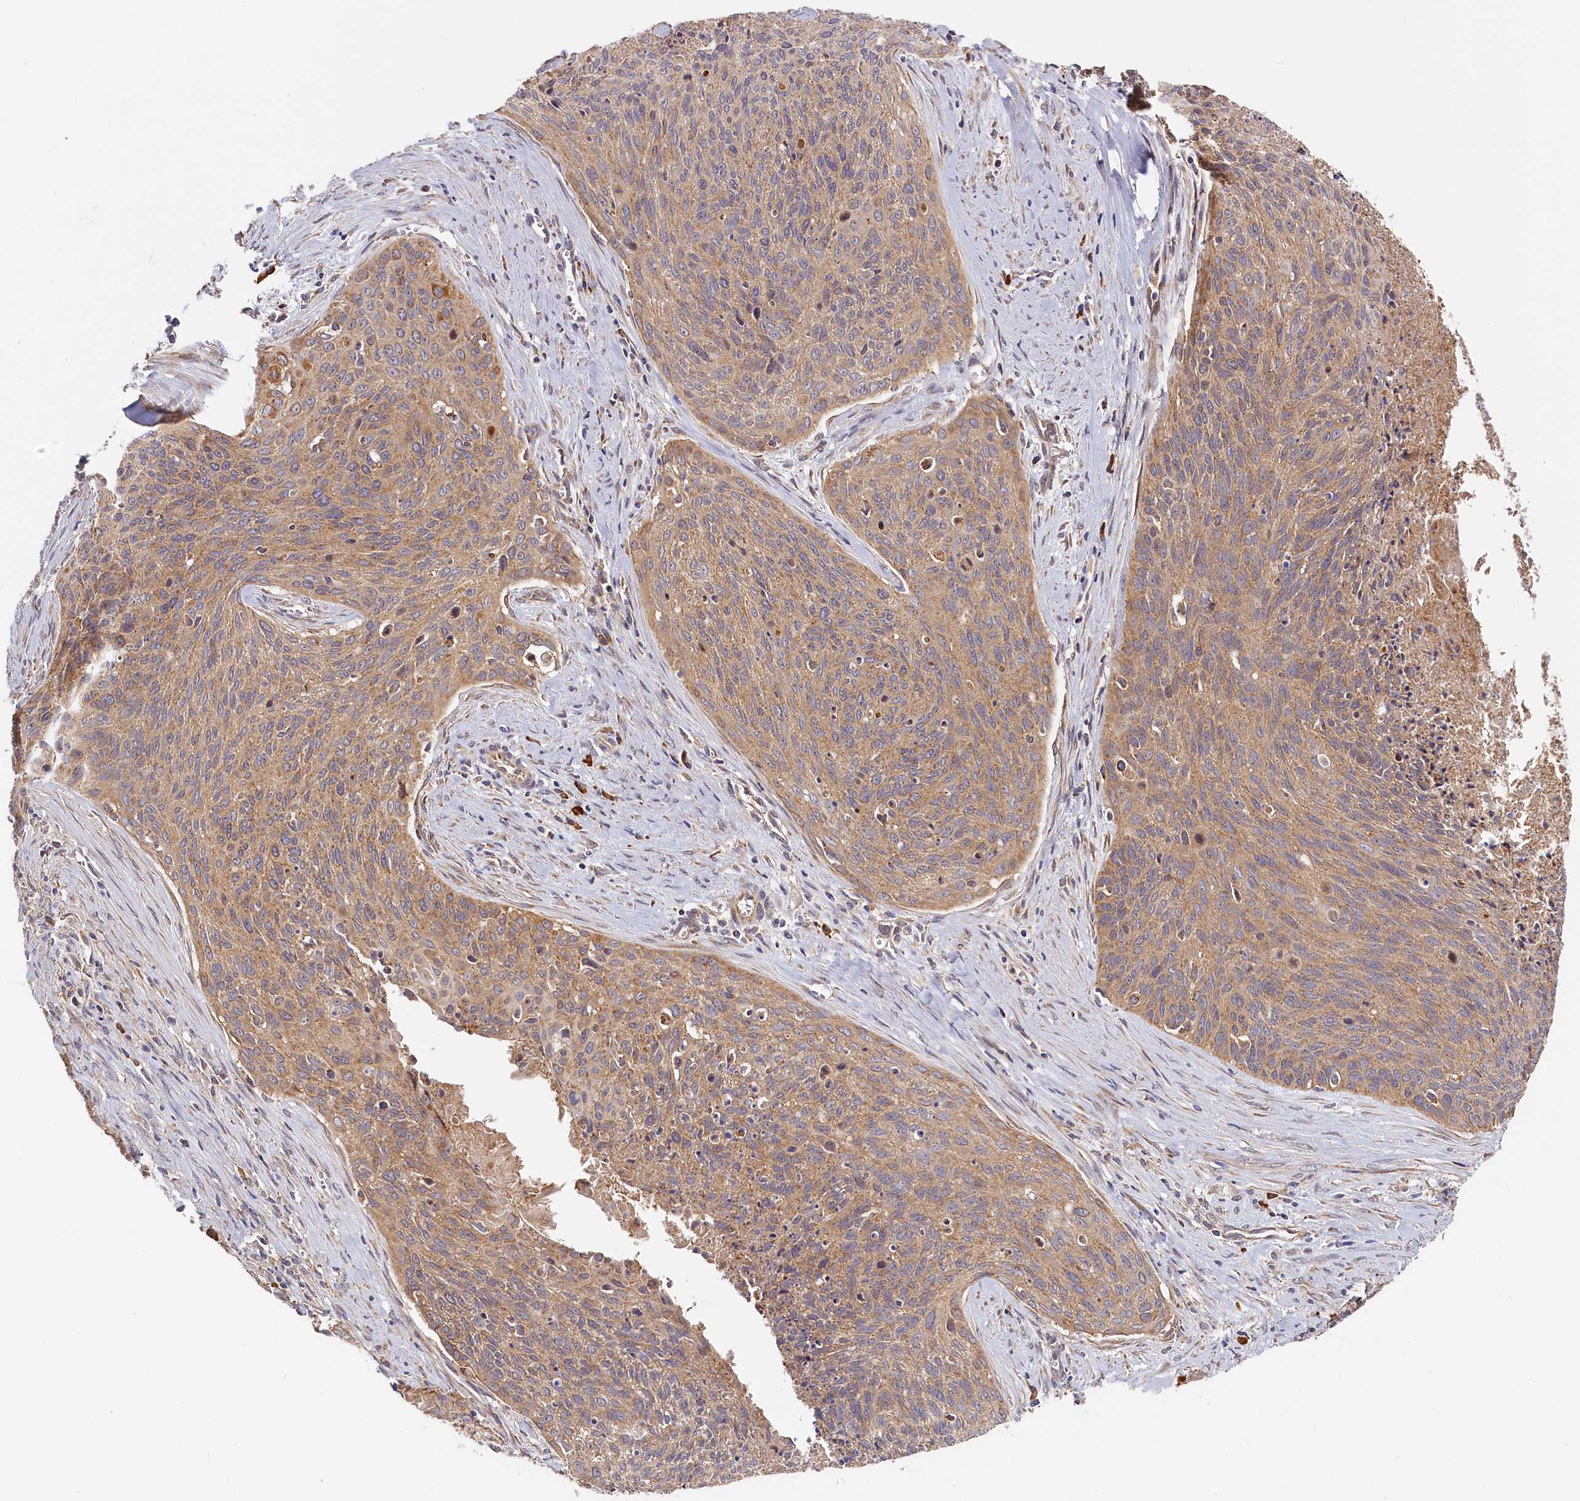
{"staining": {"intensity": "moderate", "quantity": ">75%", "location": "cytoplasmic/membranous"}, "tissue": "cervical cancer", "cell_type": "Tumor cells", "image_type": "cancer", "snomed": [{"axis": "morphology", "description": "Squamous cell carcinoma, NOS"}, {"axis": "topography", "description": "Cervix"}], "caption": "Protein staining by immunohistochemistry demonstrates moderate cytoplasmic/membranous positivity in about >75% of tumor cells in squamous cell carcinoma (cervical).", "gene": "CEP44", "patient": {"sex": "female", "age": 55}}